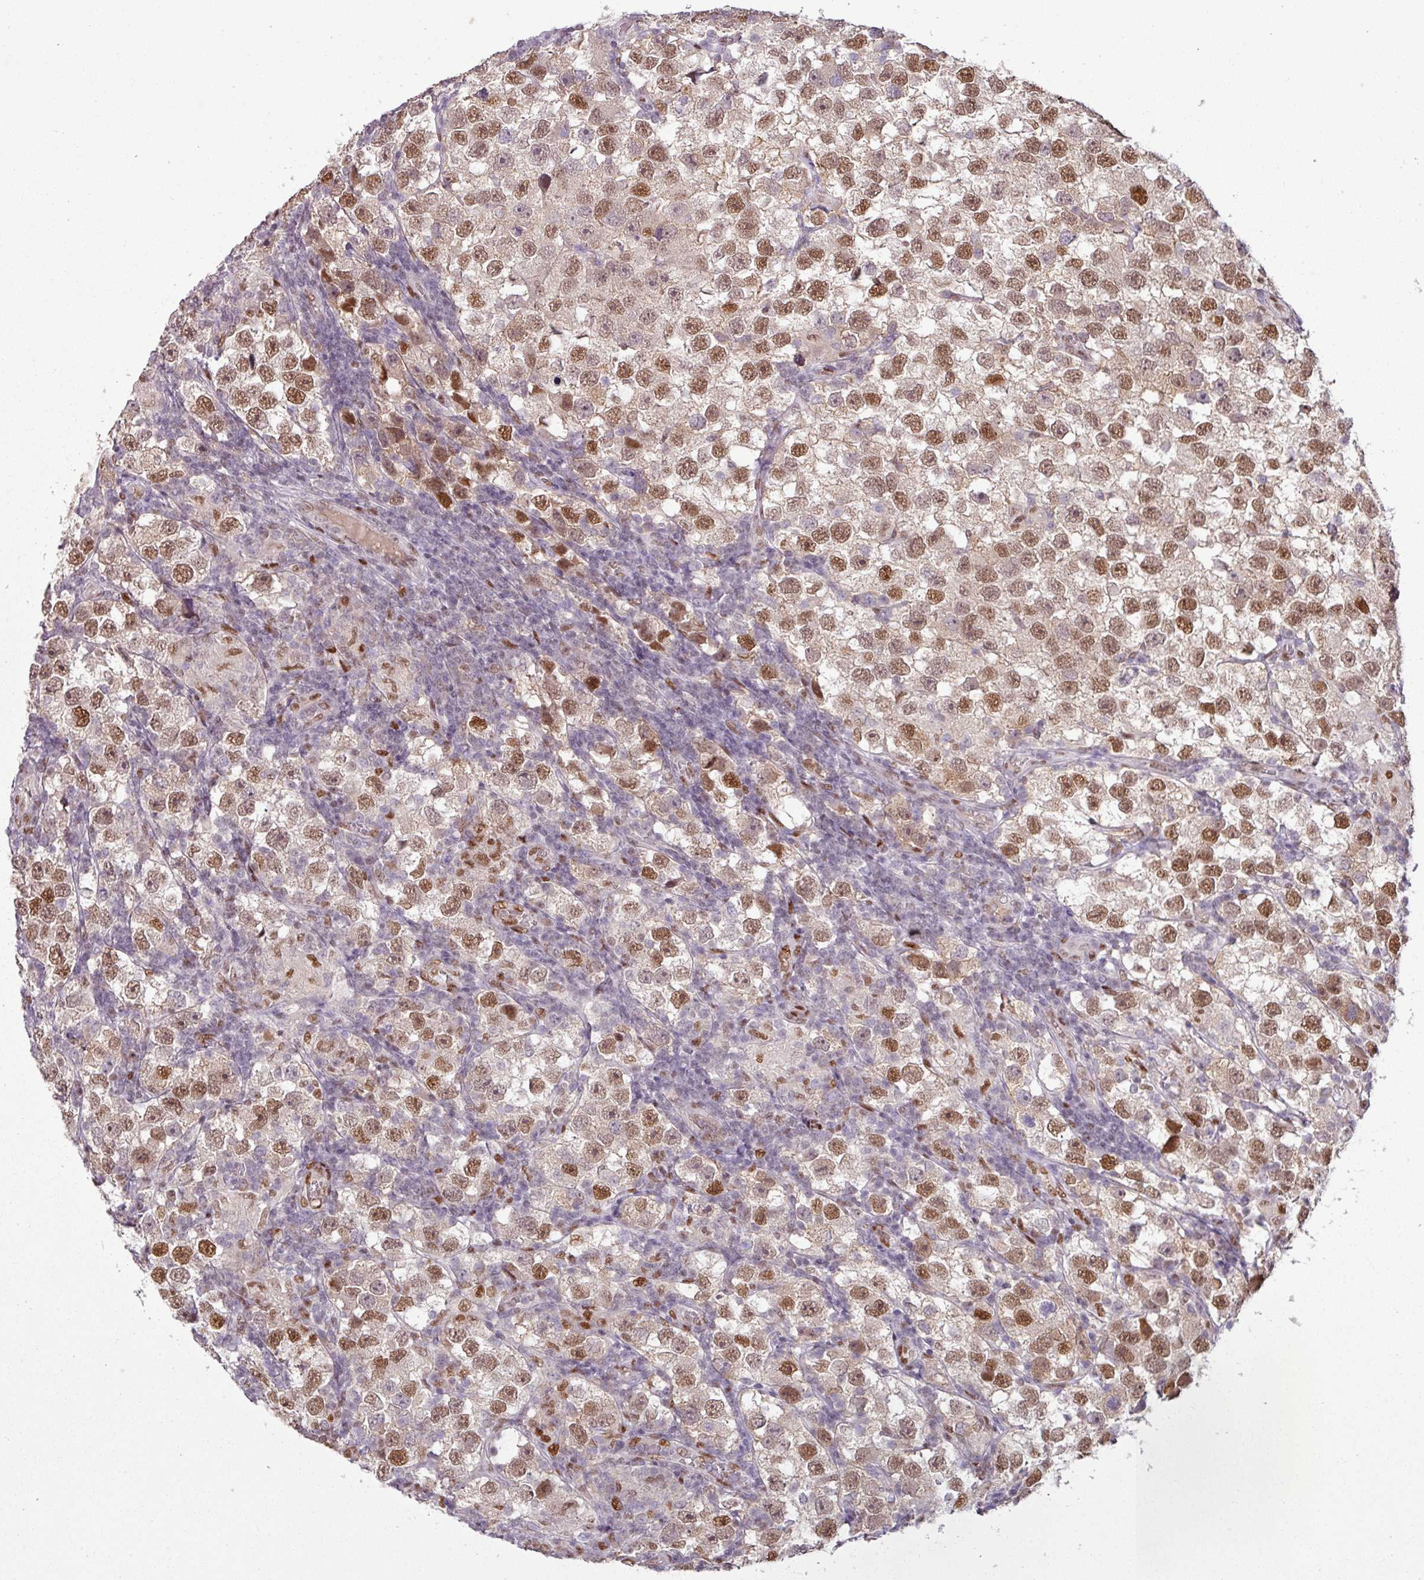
{"staining": {"intensity": "moderate", "quantity": ">75%", "location": "nuclear"}, "tissue": "testis cancer", "cell_type": "Tumor cells", "image_type": "cancer", "snomed": [{"axis": "morphology", "description": "Seminoma, NOS"}, {"axis": "topography", "description": "Testis"}], "caption": "IHC (DAB) staining of testis seminoma demonstrates moderate nuclear protein staining in approximately >75% of tumor cells.", "gene": "IRF2BPL", "patient": {"sex": "male", "age": 26}}